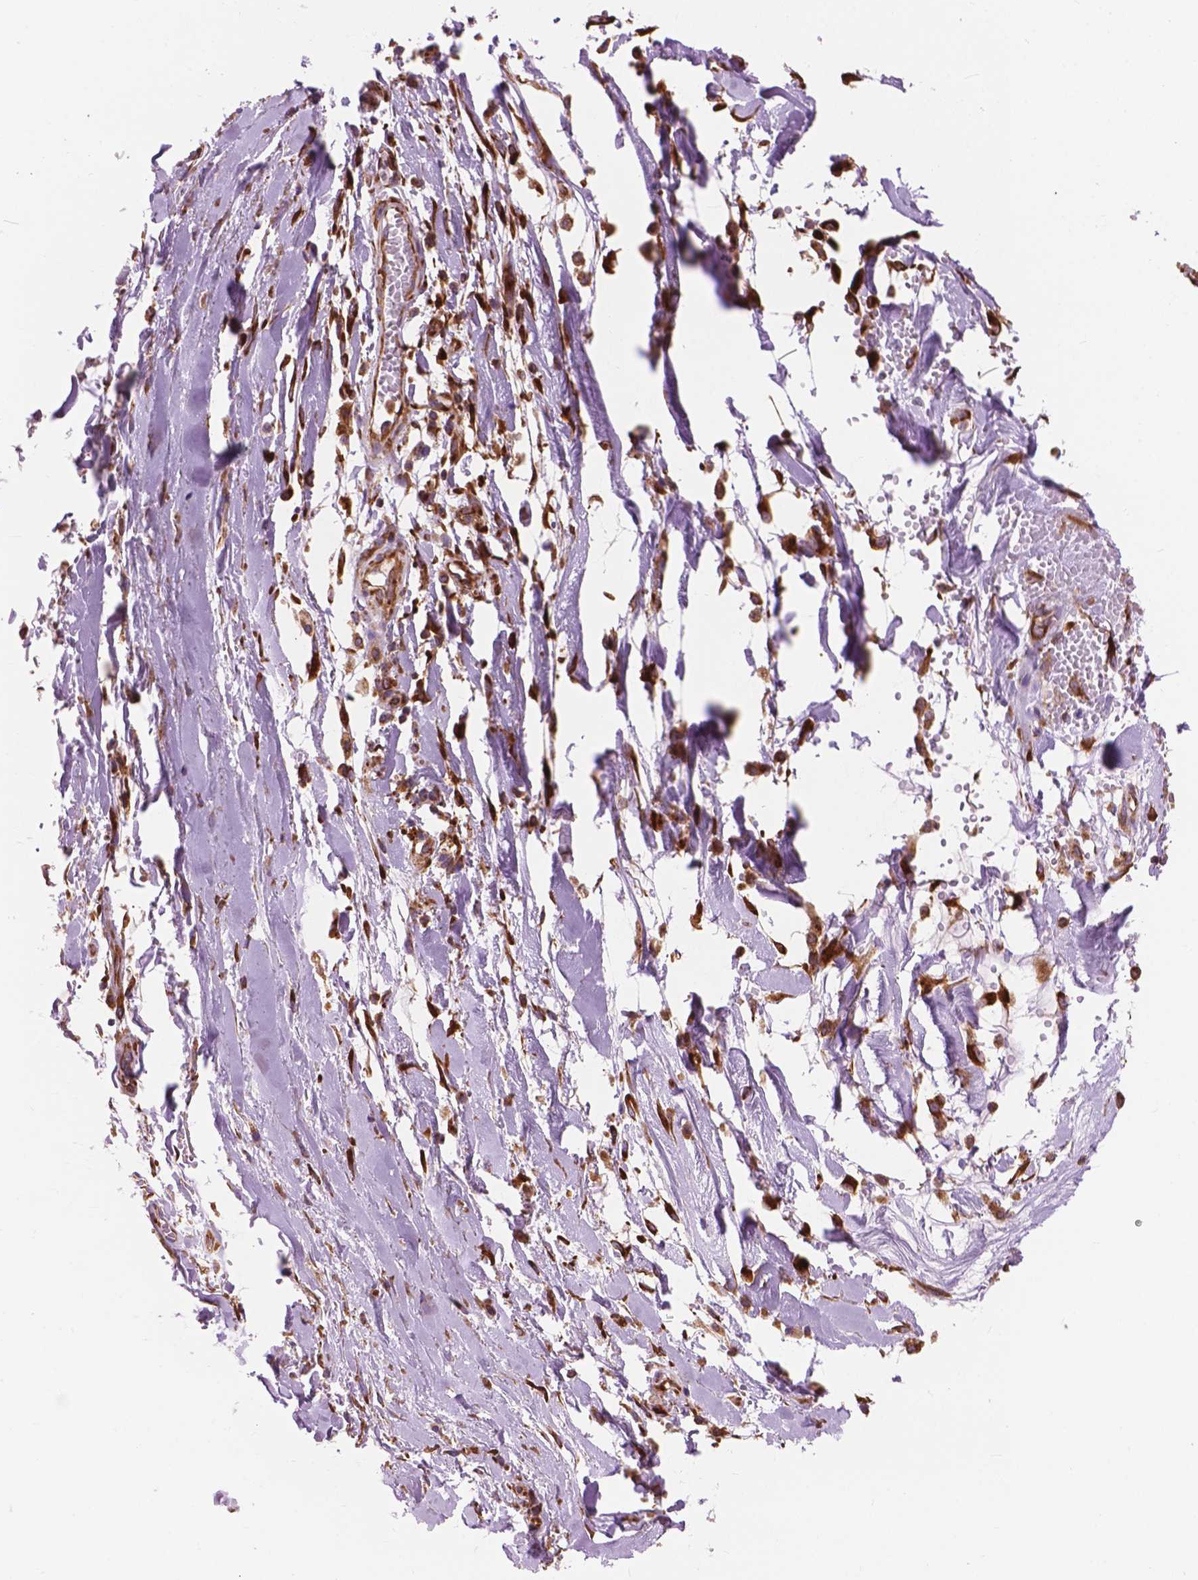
{"staining": {"intensity": "moderate", "quantity": ">75%", "location": "cytoplasmic/membranous"}, "tissue": "soft tissue", "cell_type": "Chondrocytes", "image_type": "normal", "snomed": [{"axis": "morphology", "description": "Normal tissue, NOS"}, {"axis": "topography", "description": "Cartilage tissue"}, {"axis": "topography", "description": "Nasopharynx"}, {"axis": "topography", "description": "Thyroid gland"}], "caption": "IHC micrograph of unremarkable soft tissue: human soft tissue stained using IHC shows medium levels of moderate protein expression localized specifically in the cytoplasmic/membranous of chondrocytes, appearing as a cytoplasmic/membranous brown color.", "gene": "RPL37A", "patient": {"sex": "male", "age": 63}}